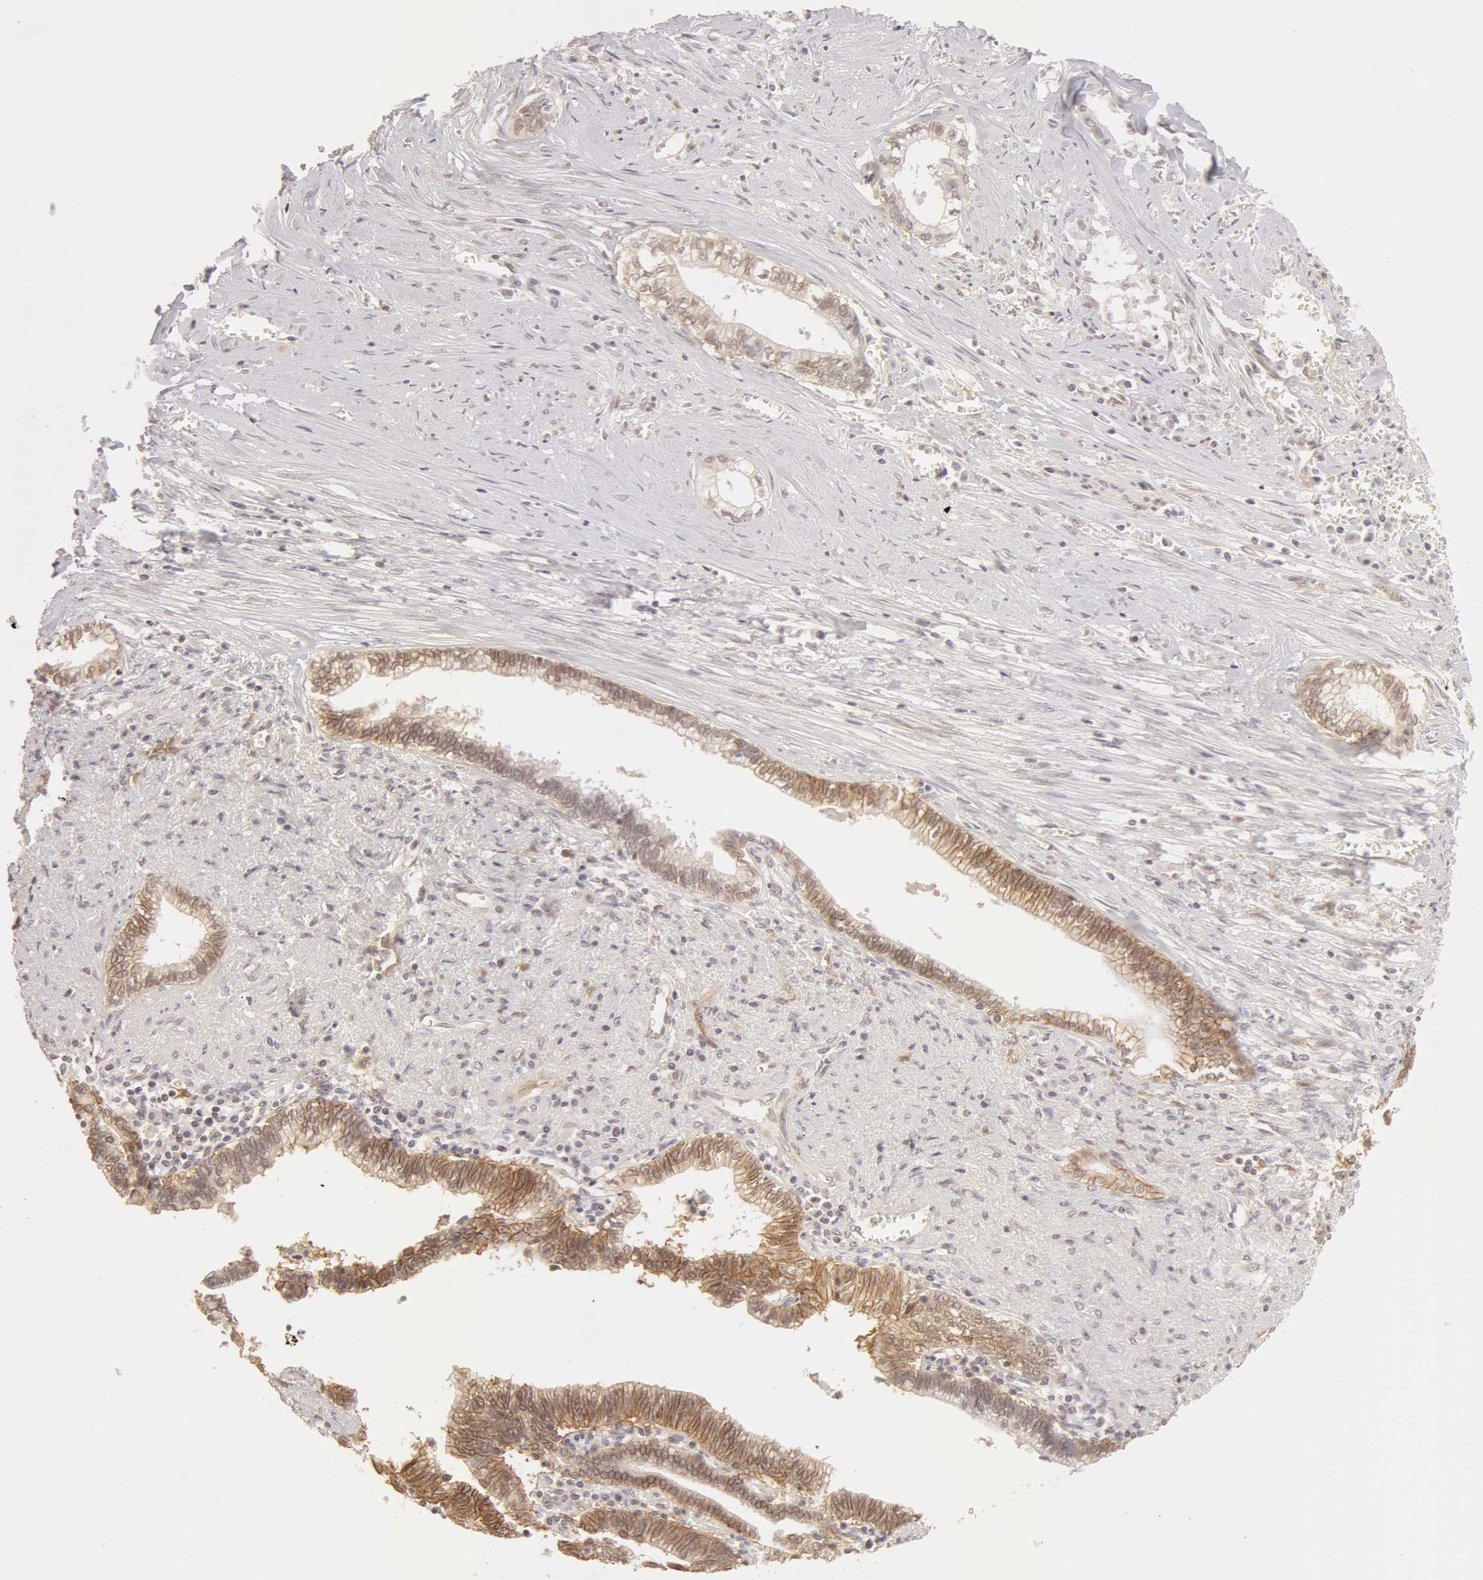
{"staining": {"intensity": "weak", "quantity": ">75%", "location": "cytoplasmic/membranous"}, "tissue": "liver cancer", "cell_type": "Tumor cells", "image_type": "cancer", "snomed": [{"axis": "morphology", "description": "Cholangiocarcinoma"}, {"axis": "topography", "description": "Liver"}], "caption": "High-power microscopy captured an immunohistochemistry (IHC) micrograph of liver cancer, revealing weak cytoplasmic/membranous positivity in approximately >75% of tumor cells.", "gene": "ADAM10", "patient": {"sex": "male", "age": 57}}